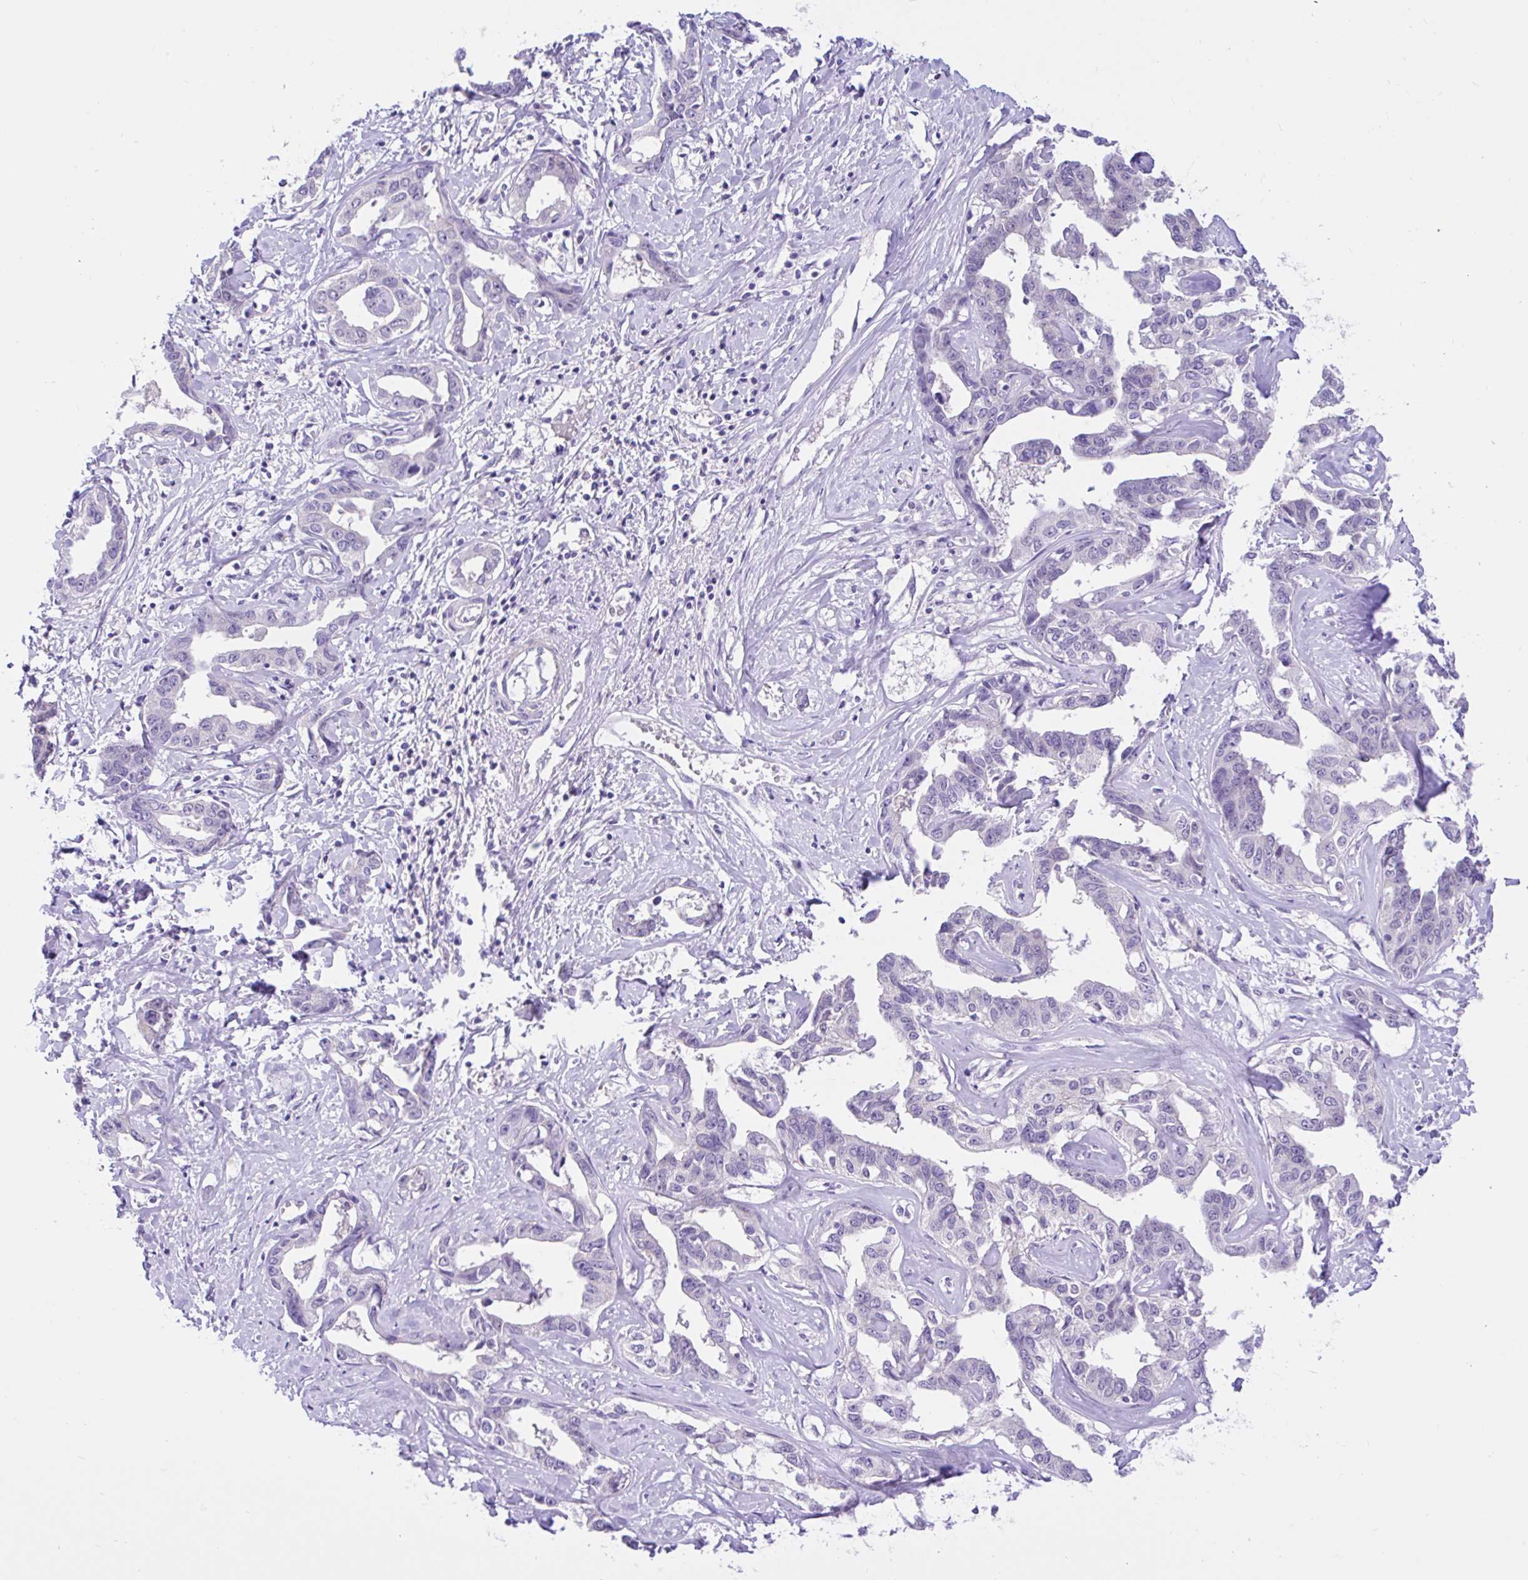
{"staining": {"intensity": "negative", "quantity": "none", "location": "none"}, "tissue": "liver cancer", "cell_type": "Tumor cells", "image_type": "cancer", "snomed": [{"axis": "morphology", "description": "Cholangiocarcinoma"}, {"axis": "topography", "description": "Liver"}], "caption": "Protein analysis of liver cancer exhibits no significant staining in tumor cells. Brightfield microscopy of immunohistochemistry (IHC) stained with DAB (brown) and hematoxylin (blue), captured at high magnification.", "gene": "ANO4", "patient": {"sex": "male", "age": 59}}